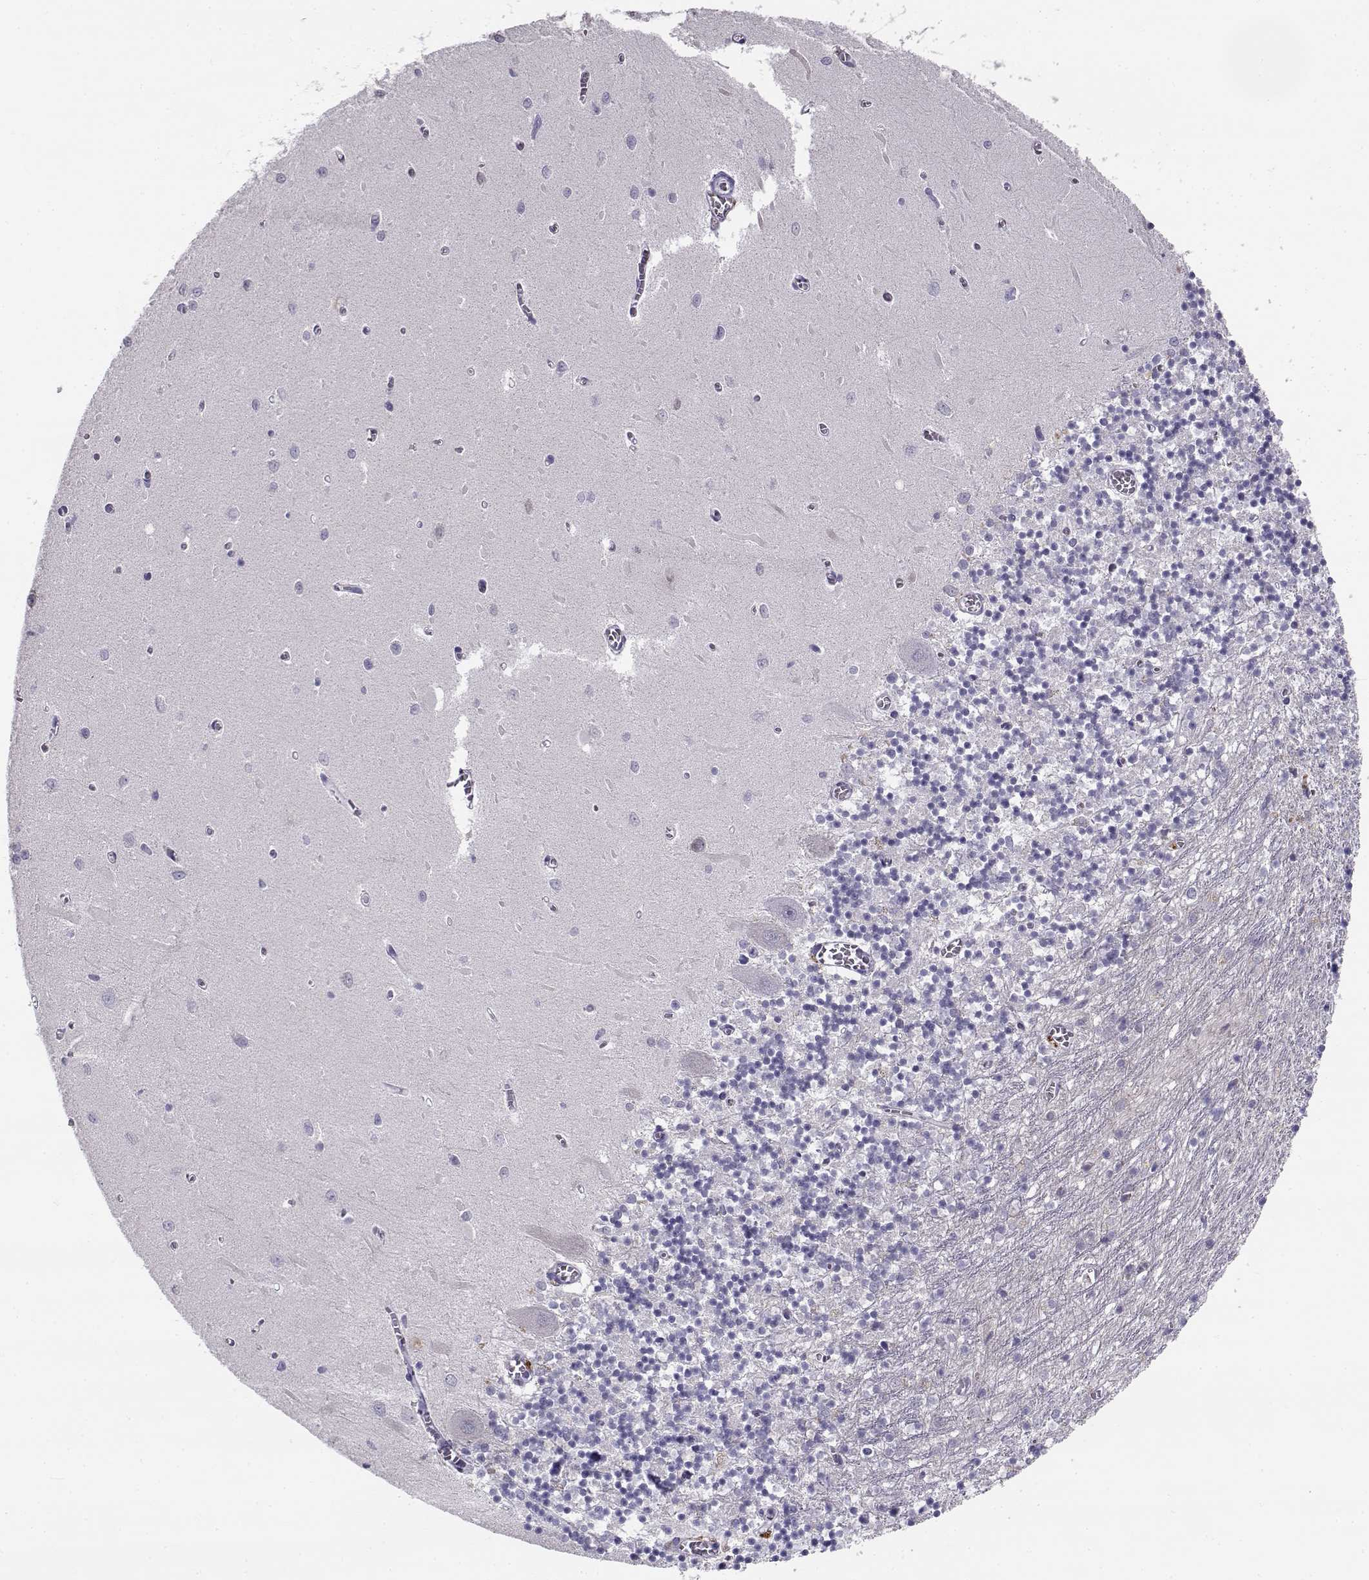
{"staining": {"intensity": "negative", "quantity": "none", "location": "none"}, "tissue": "cerebellum", "cell_type": "Cells in granular layer", "image_type": "normal", "snomed": [{"axis": "morphology", "description": "Normal tissue, NOS"}, {"axis": "topography", "description": "Cerebellum"}], "caption": "Cerebellum was stained to show a protein in brown. There is no significant expression in cells in granular layer. The staining was performed using DAB (3,3'-diaminobenzidine) to visualize the protein expression in brown, while the nuclei were stained in blue with hematoxylin (Magnification: 20x).", "gene": "SLCO6A1", "patient": {"sex": "female", "age": 64}}